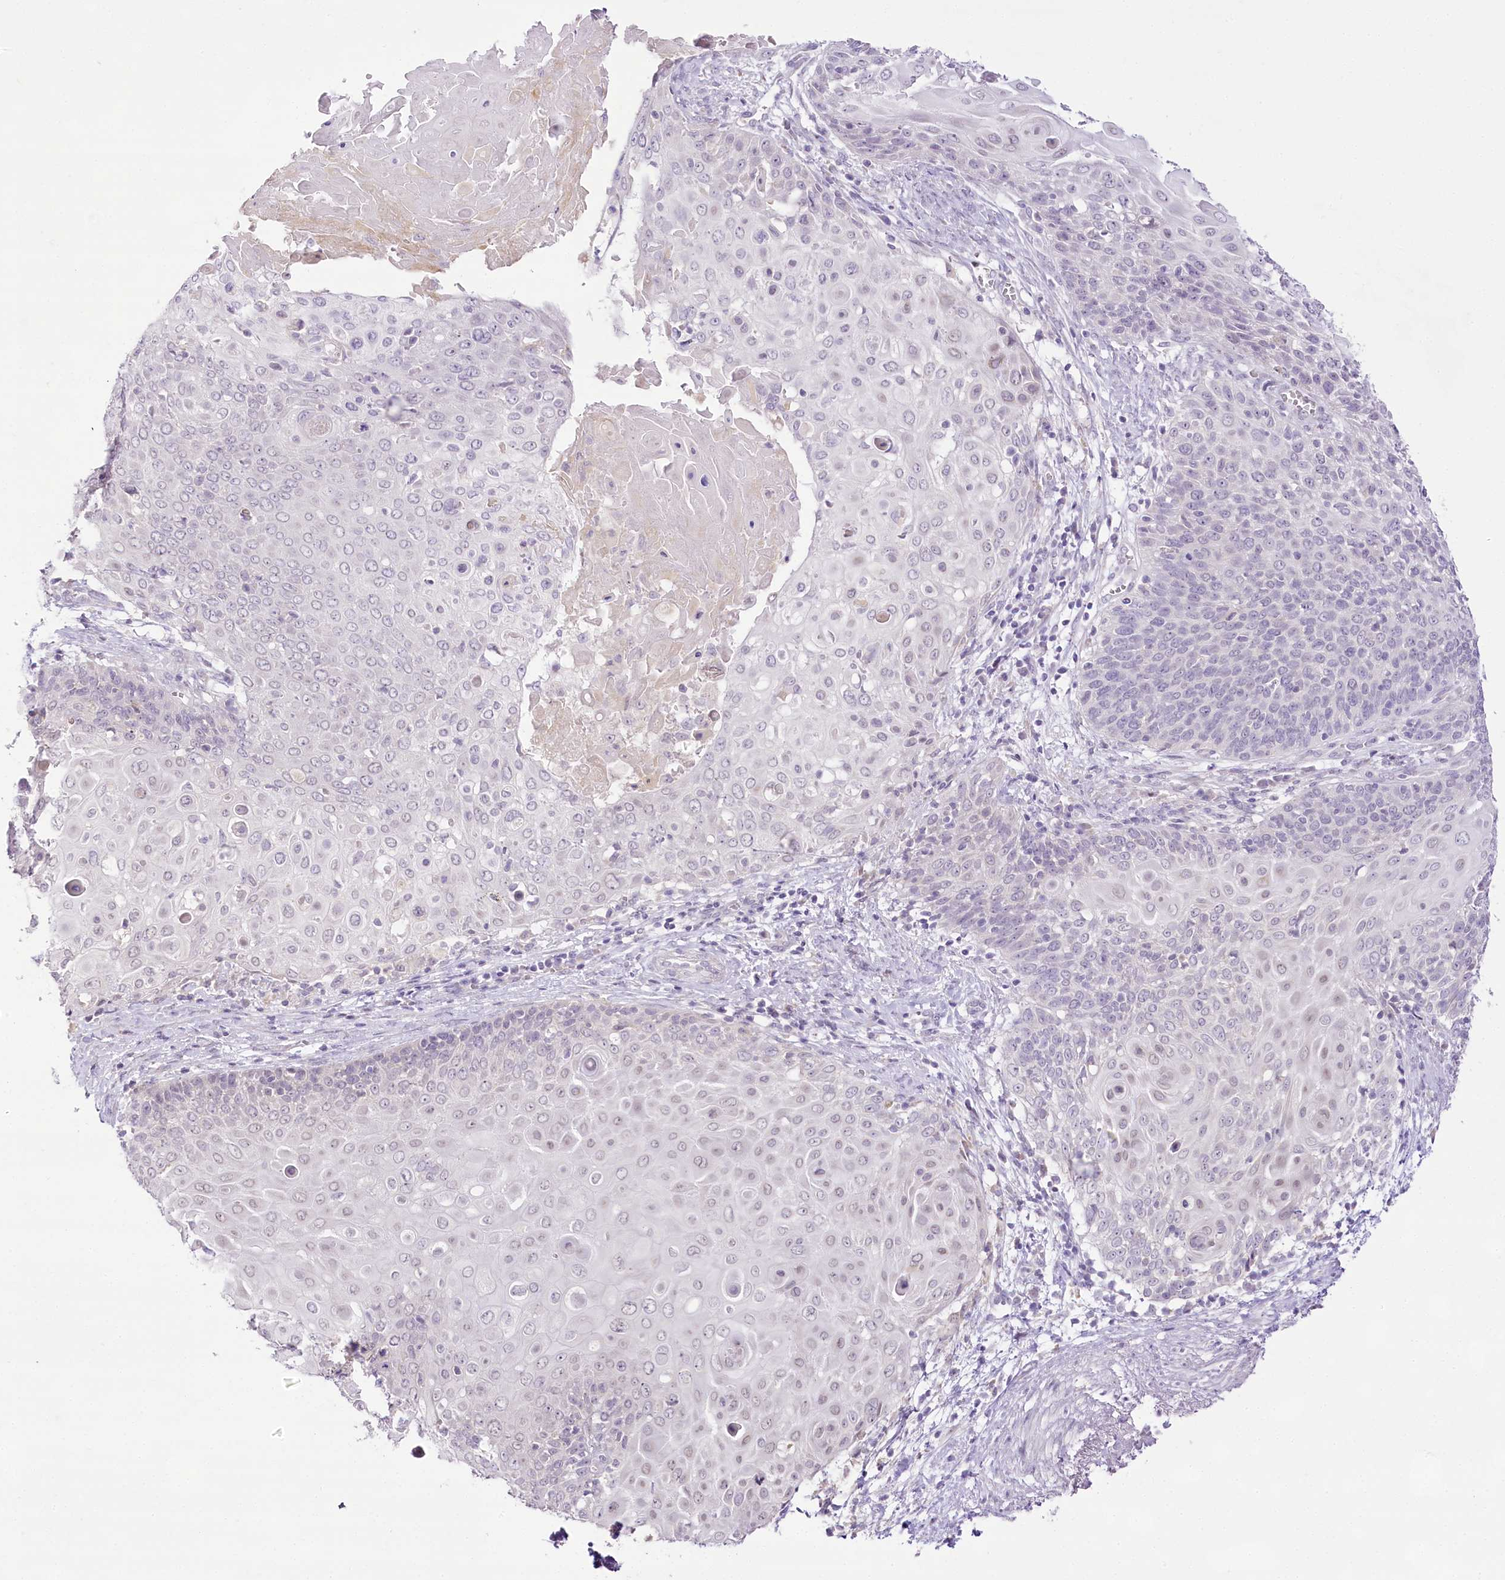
{"staining": {"intensity": "negative", "quantity": "none", "location": "none"}, "tissue": "cervical cancer", "cell_type": "Tumor cells", "image_type": "cancer", "snomed": [{"axis": "morphology", "description": "Squamous cell carcinoma, NOS"}, {"axis": "topography", "description": "Cervix"}], "caption": "High power microscopy image of an immunohistochemistry image of cervical squamous cell carcinoma, revealing no significant positivity in tumor cells.", "gene": "CCDC30", "patient": {"sex": "female", "age": 39}}